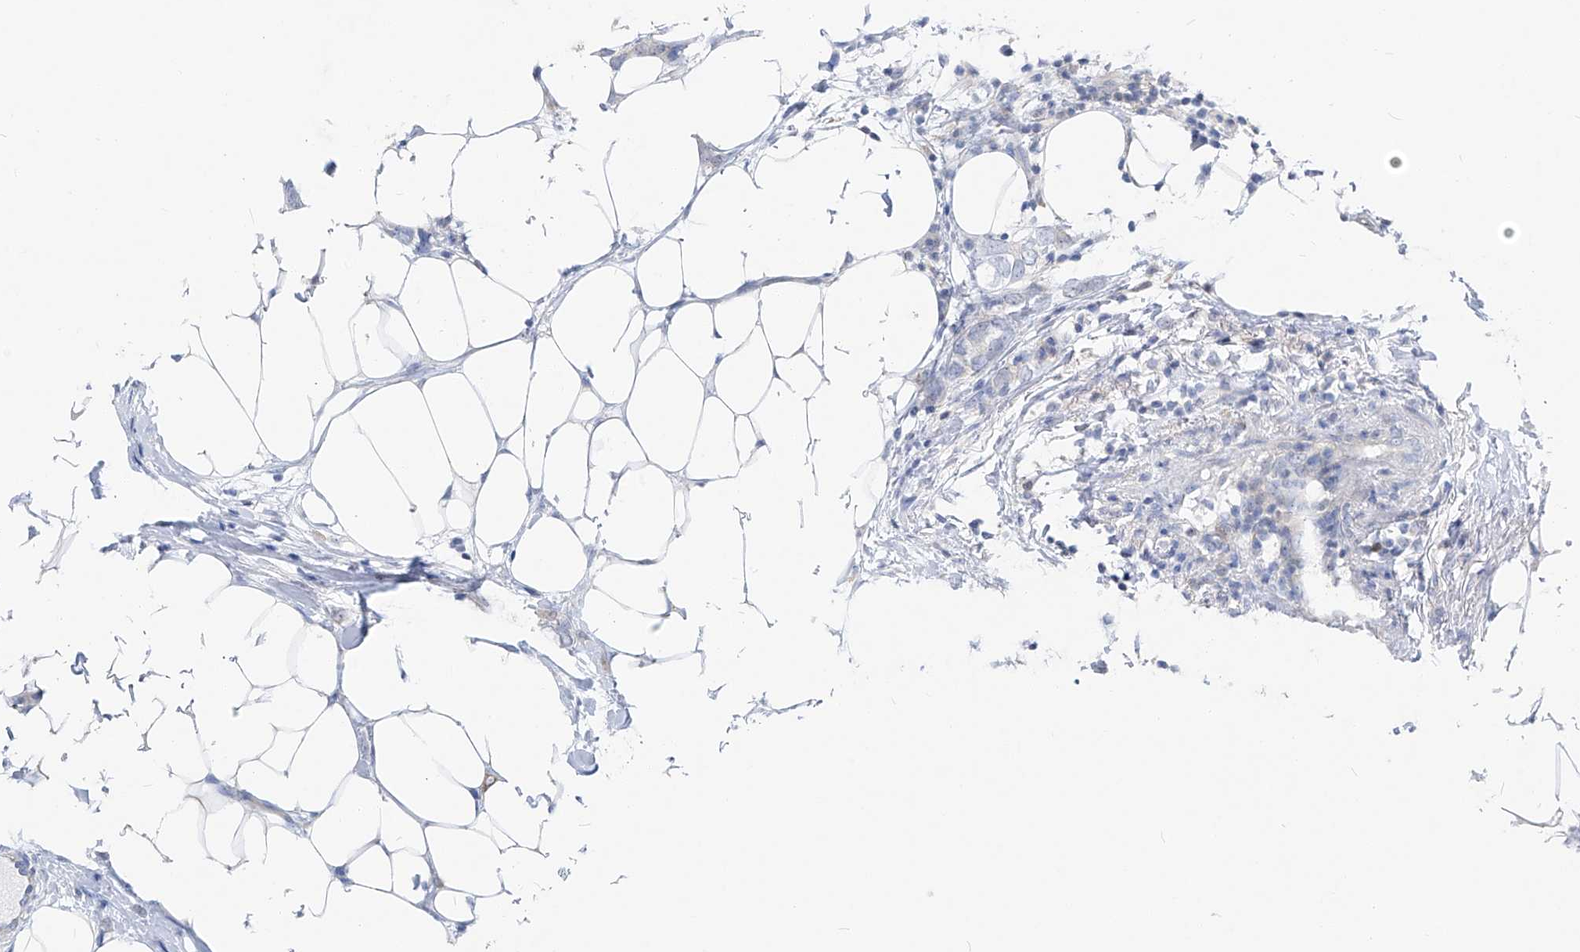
{"staining": {"intensity": "negative", "quantity": "none", "location": "none"}, "tissue": "breast cancer", "cell_type": "Tumor cells", "image_type": "cancer", "snomed": [{"axis": "morphology", "description": "Normal tissue, NOS"}, {"axis": "morphology", "description": "Lobular carcinoma"}, {"axis": "topography", "description": "Breast"}], "caption": "Breast lobular carcinoma stained for a protein using immunohistochemistry (IHC) demonstrates no expression tumor cells.", "gene": "UFL1", "patient": {"sex": "female", "age": 47}}